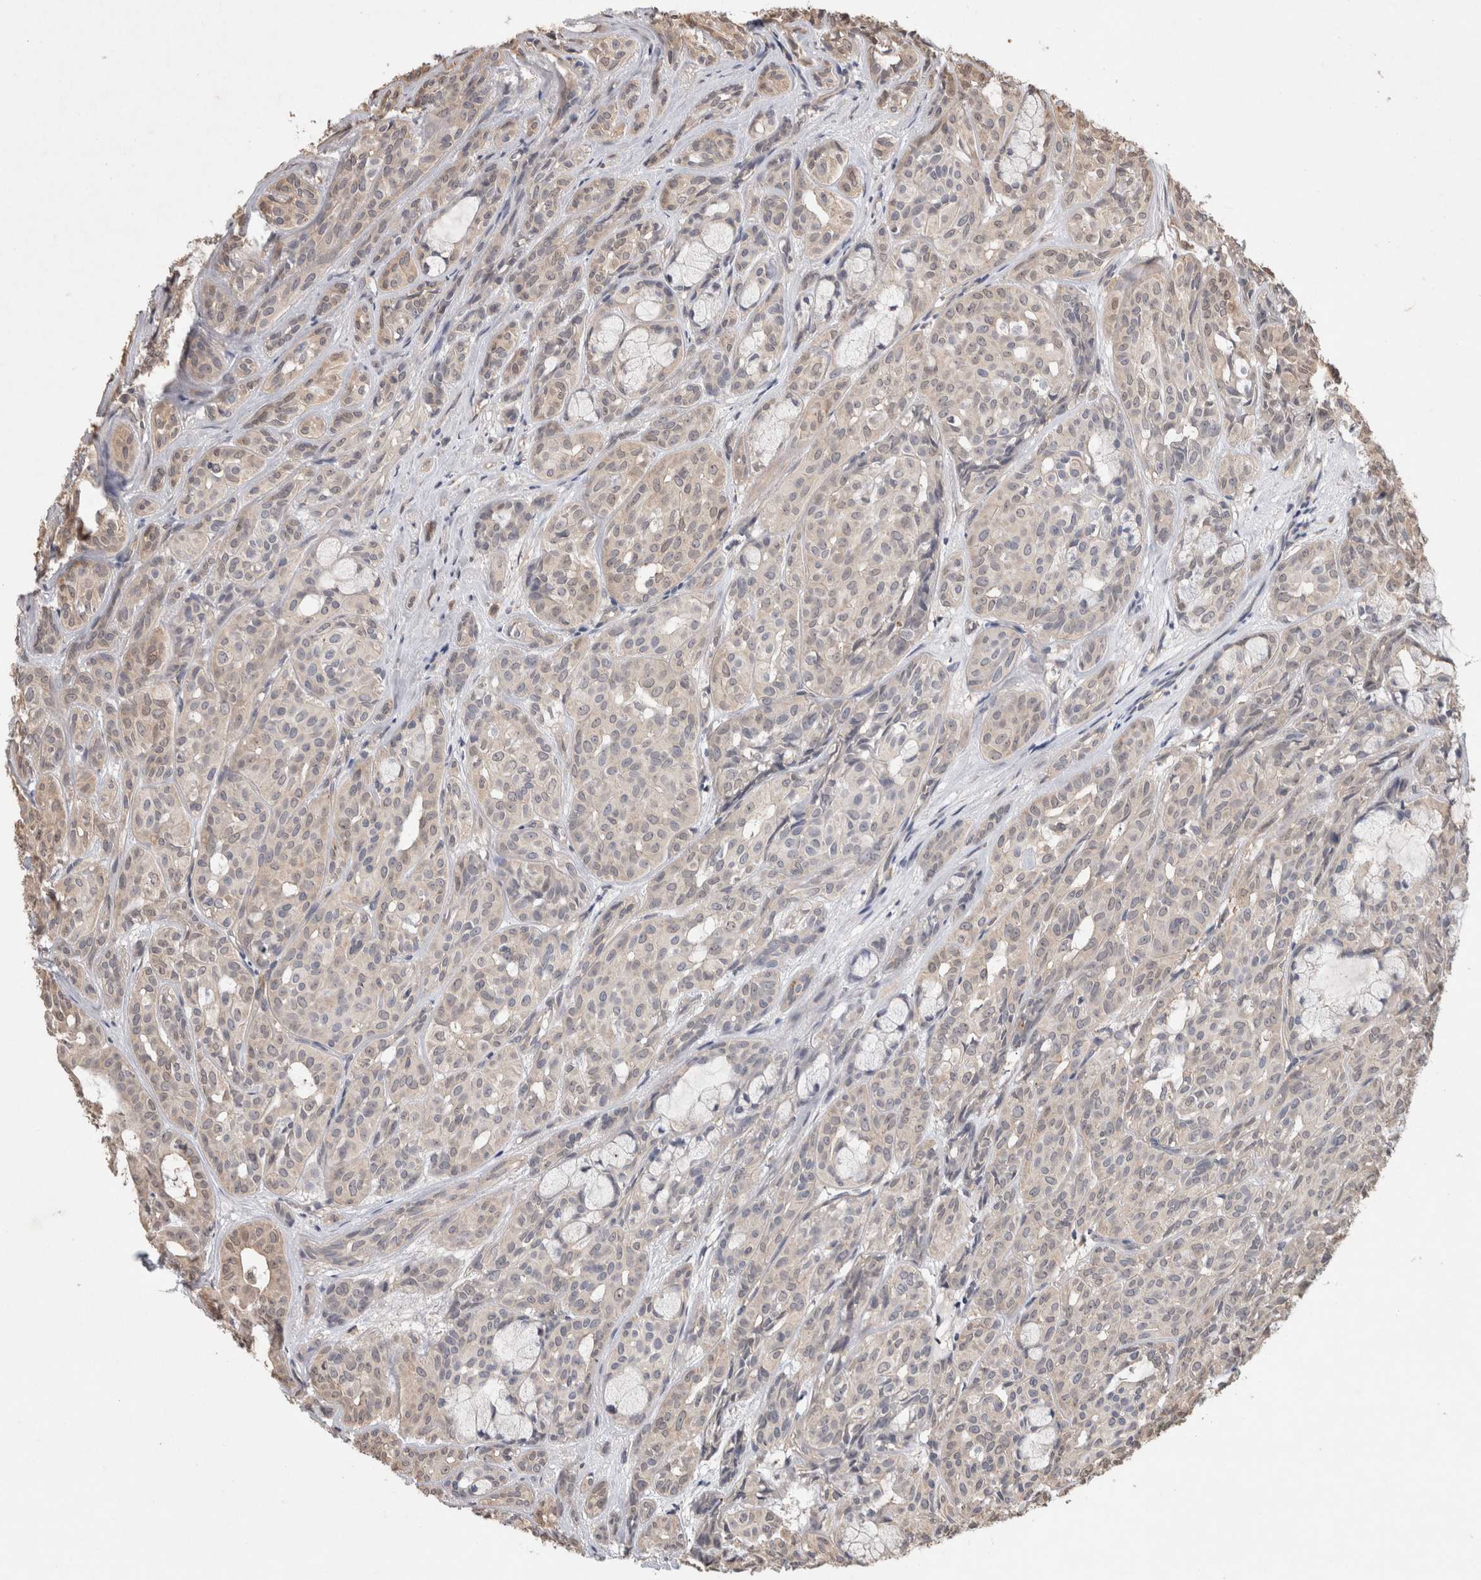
{"staining": {"intensity": "weak", "quantity": ">75%", "location": "cytoplasmic/membranous"}, "tissue": "head and neck cancer", "cell_type": "Tumor cells", "image_type": "cancer", "snomed": [{"axis": "morphology", "description": "Adenocarcinoma, NOS"}, {"axis": "topography", "description": "Salivary gland, NOS"}, {"axis": "topography", "description": "Head-Neck"}], "caption": "IHC photomicrograph of human adenocarcinoma (head and neck) stained for a protein (brown), which exhibits low levels of weak cytoplasmic/membranous expression in about >75% of tumor cells.", "gene": "TRIM5", "patient": {"sex": "female", "age": 76}}